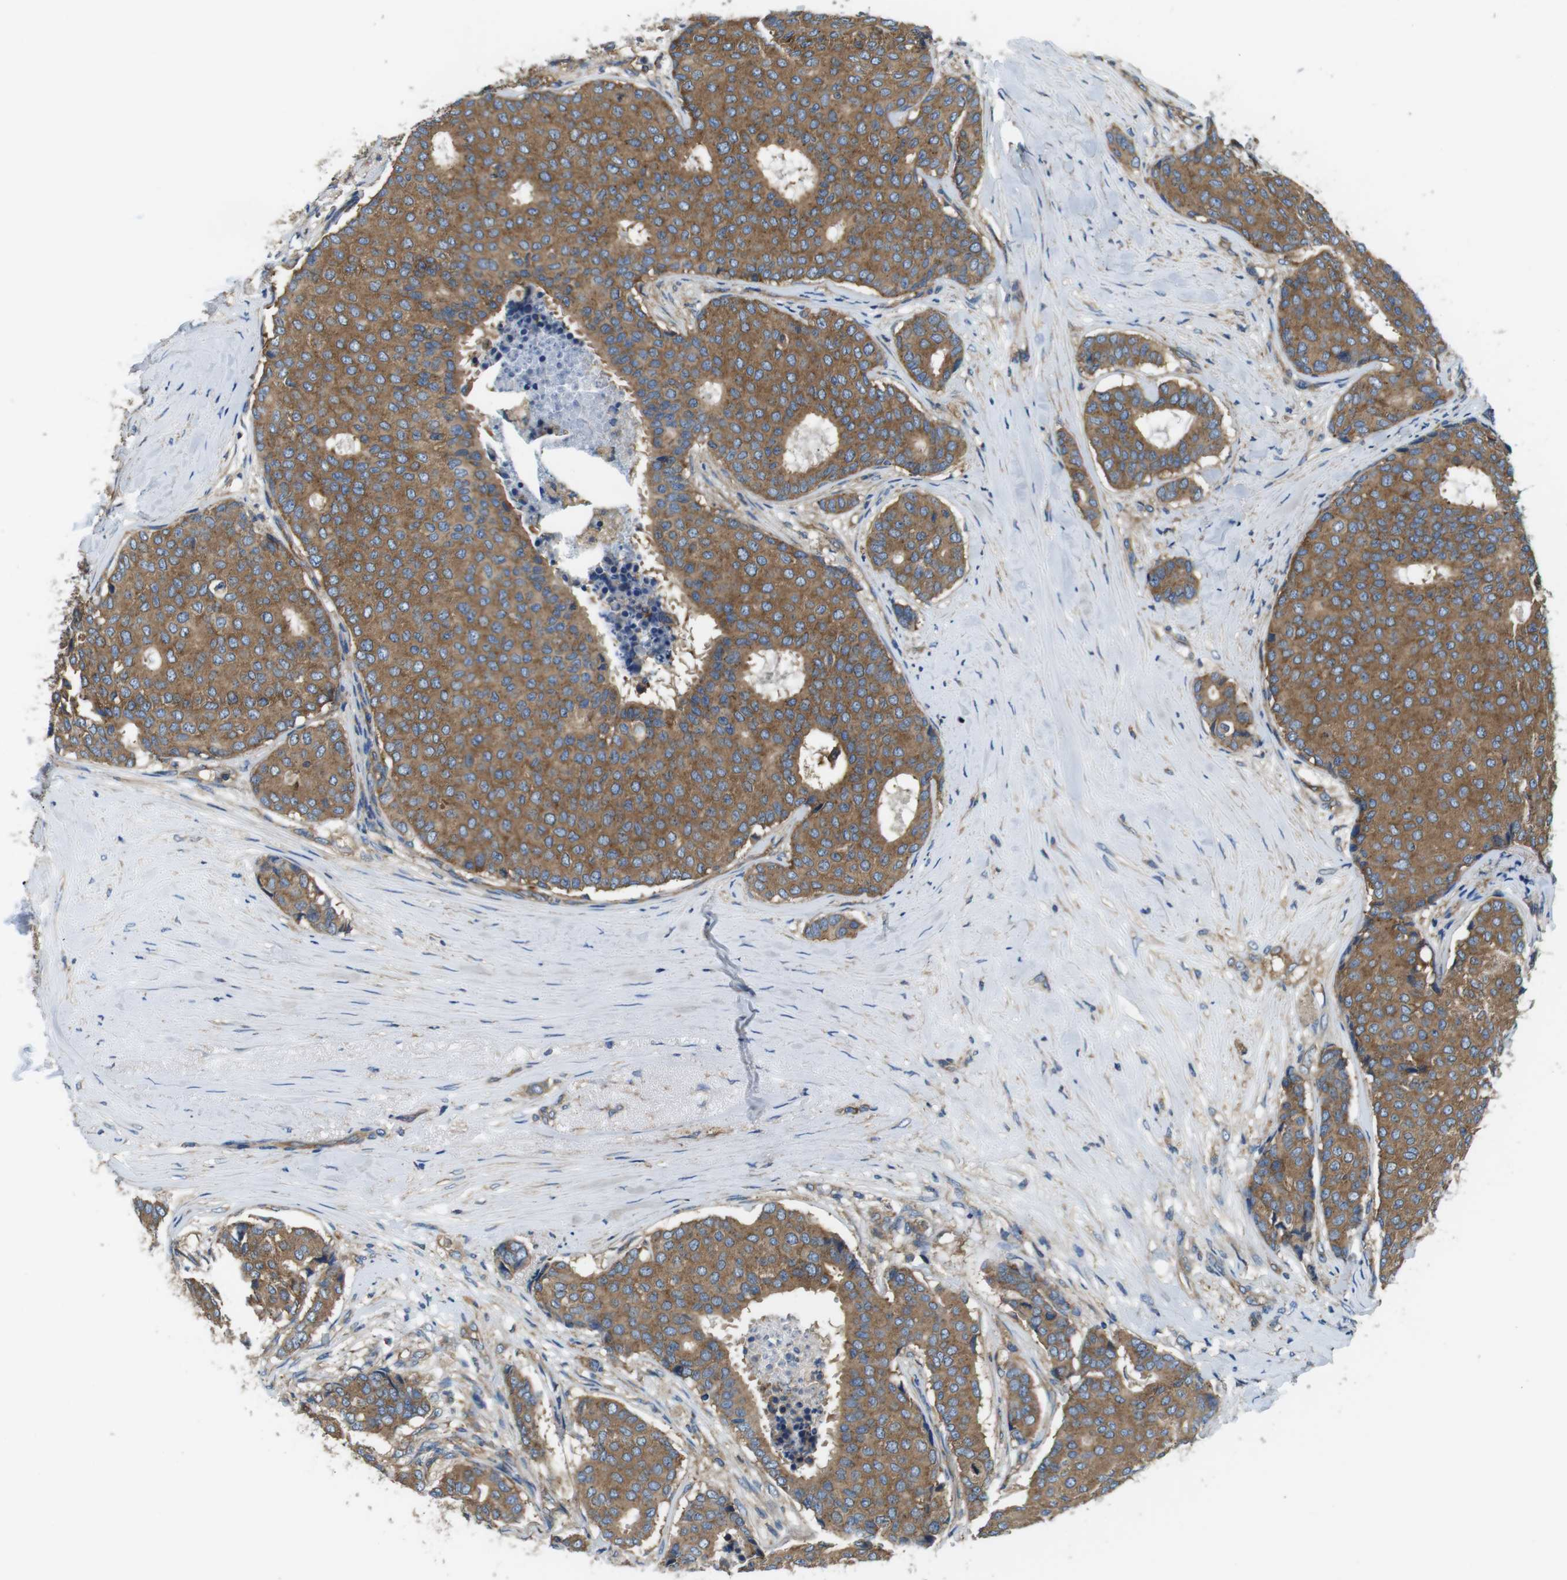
{"staining": {"intensity": "moderate", "quantity": ">75%", "location": "cytoplasmic/membranous"}, "tissue": "breast cancer", "cell_type": "Tumor cells", "image_type": "cancer", "snomed": [{"axis": "morphology", "description": "Duct carcinoma"}, {"axis": "topography", "description": "Breast"}], "caption": "Moderate cytoplasmic/membranous expression for a protein is appreciated in approximately >75% of tumor cells of breast cancer using IHC.", "gene": "DENND4C", "patient": {"sex": "female", "age": 75}}